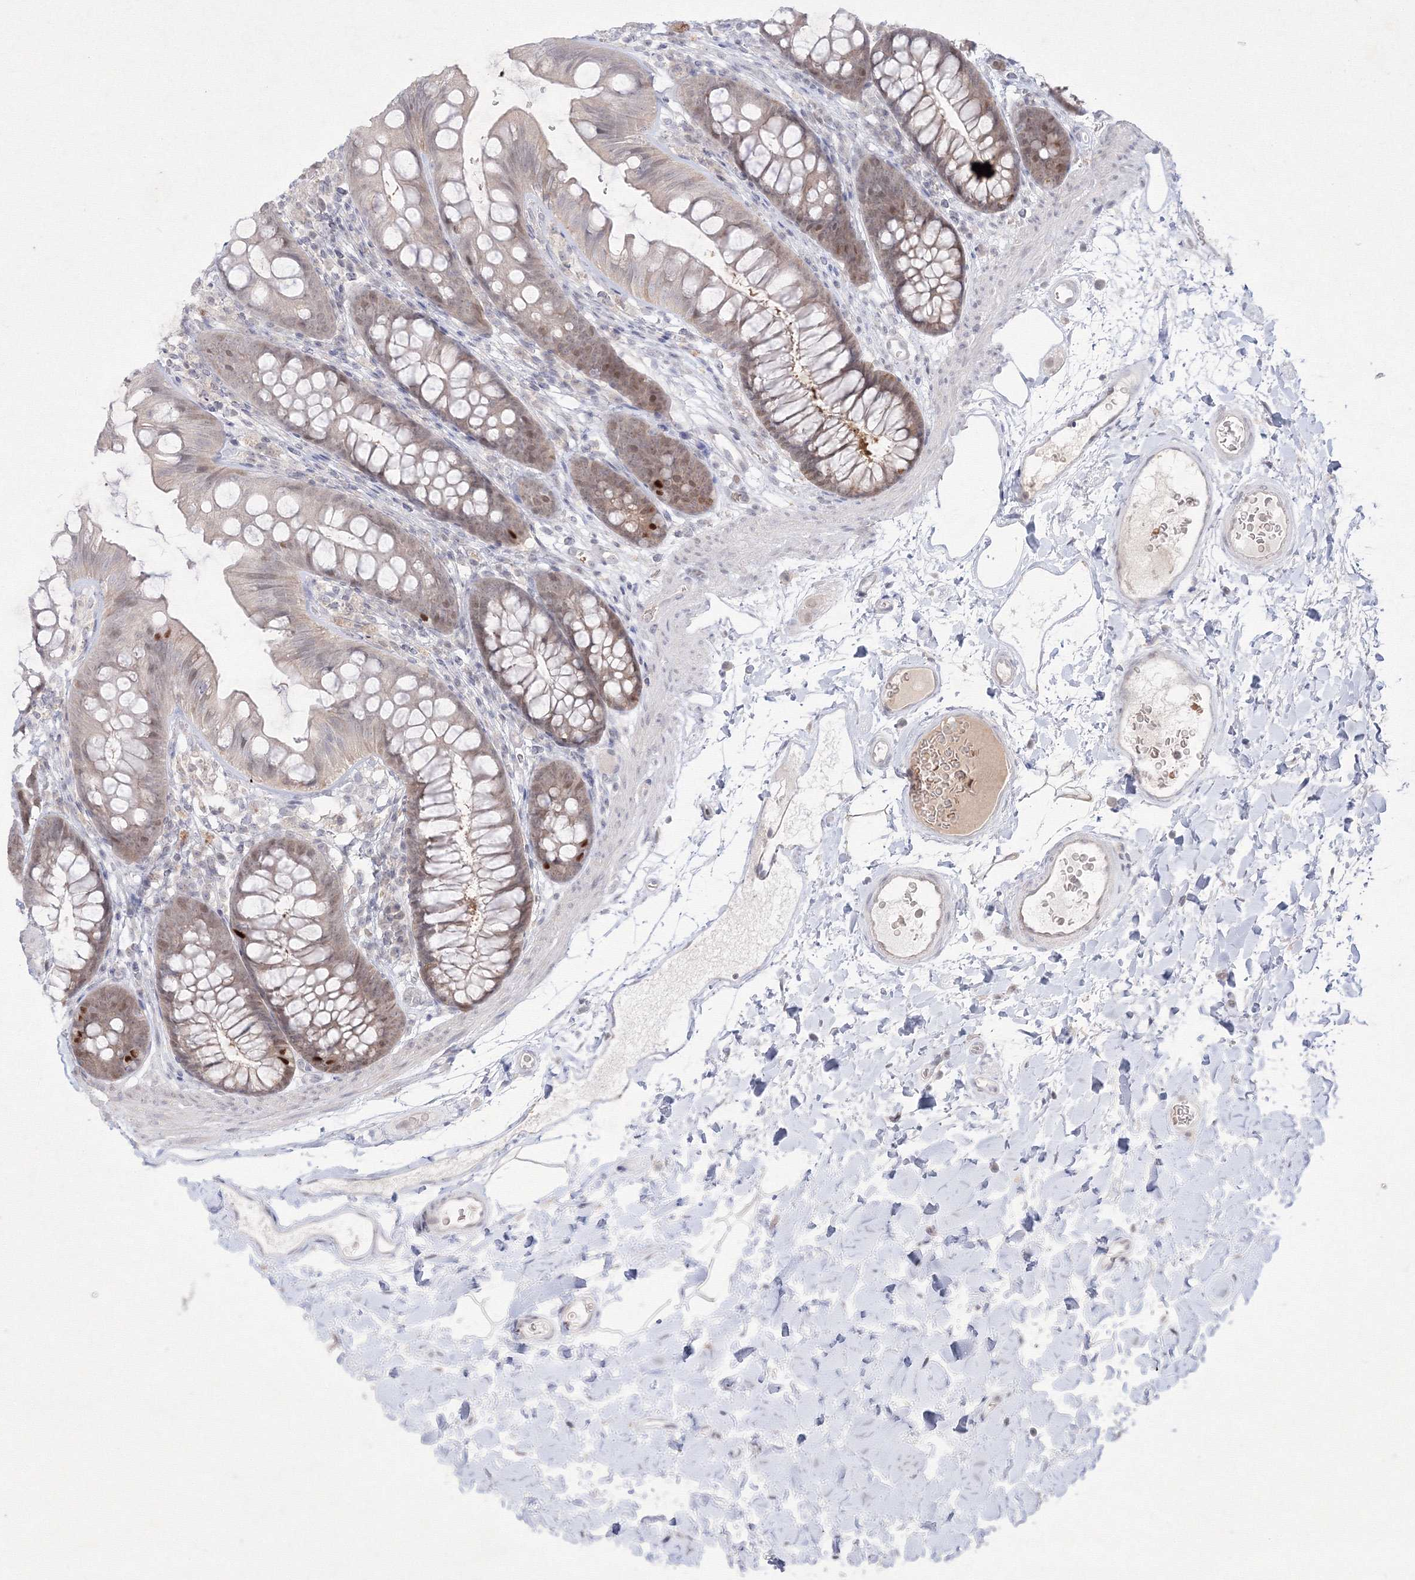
{"staining": {"intensity": "negative", "quantity": "none", "location": "none"}, "tissue": "colon", "cell_type": "Endothelial cells", "image_type": "normal", "snomed": [{"axis": "morphology", "description": "Normal tissue, NOS"}, {"axis": "topography", "description": "Colon"}], "caption": "The photomicrograph exhibits no significant staining in endothelial cells of colon. Nuclei are stained in blue.", "gene": "NXPE3", "patient": {"sex": "female", "age": 62}}